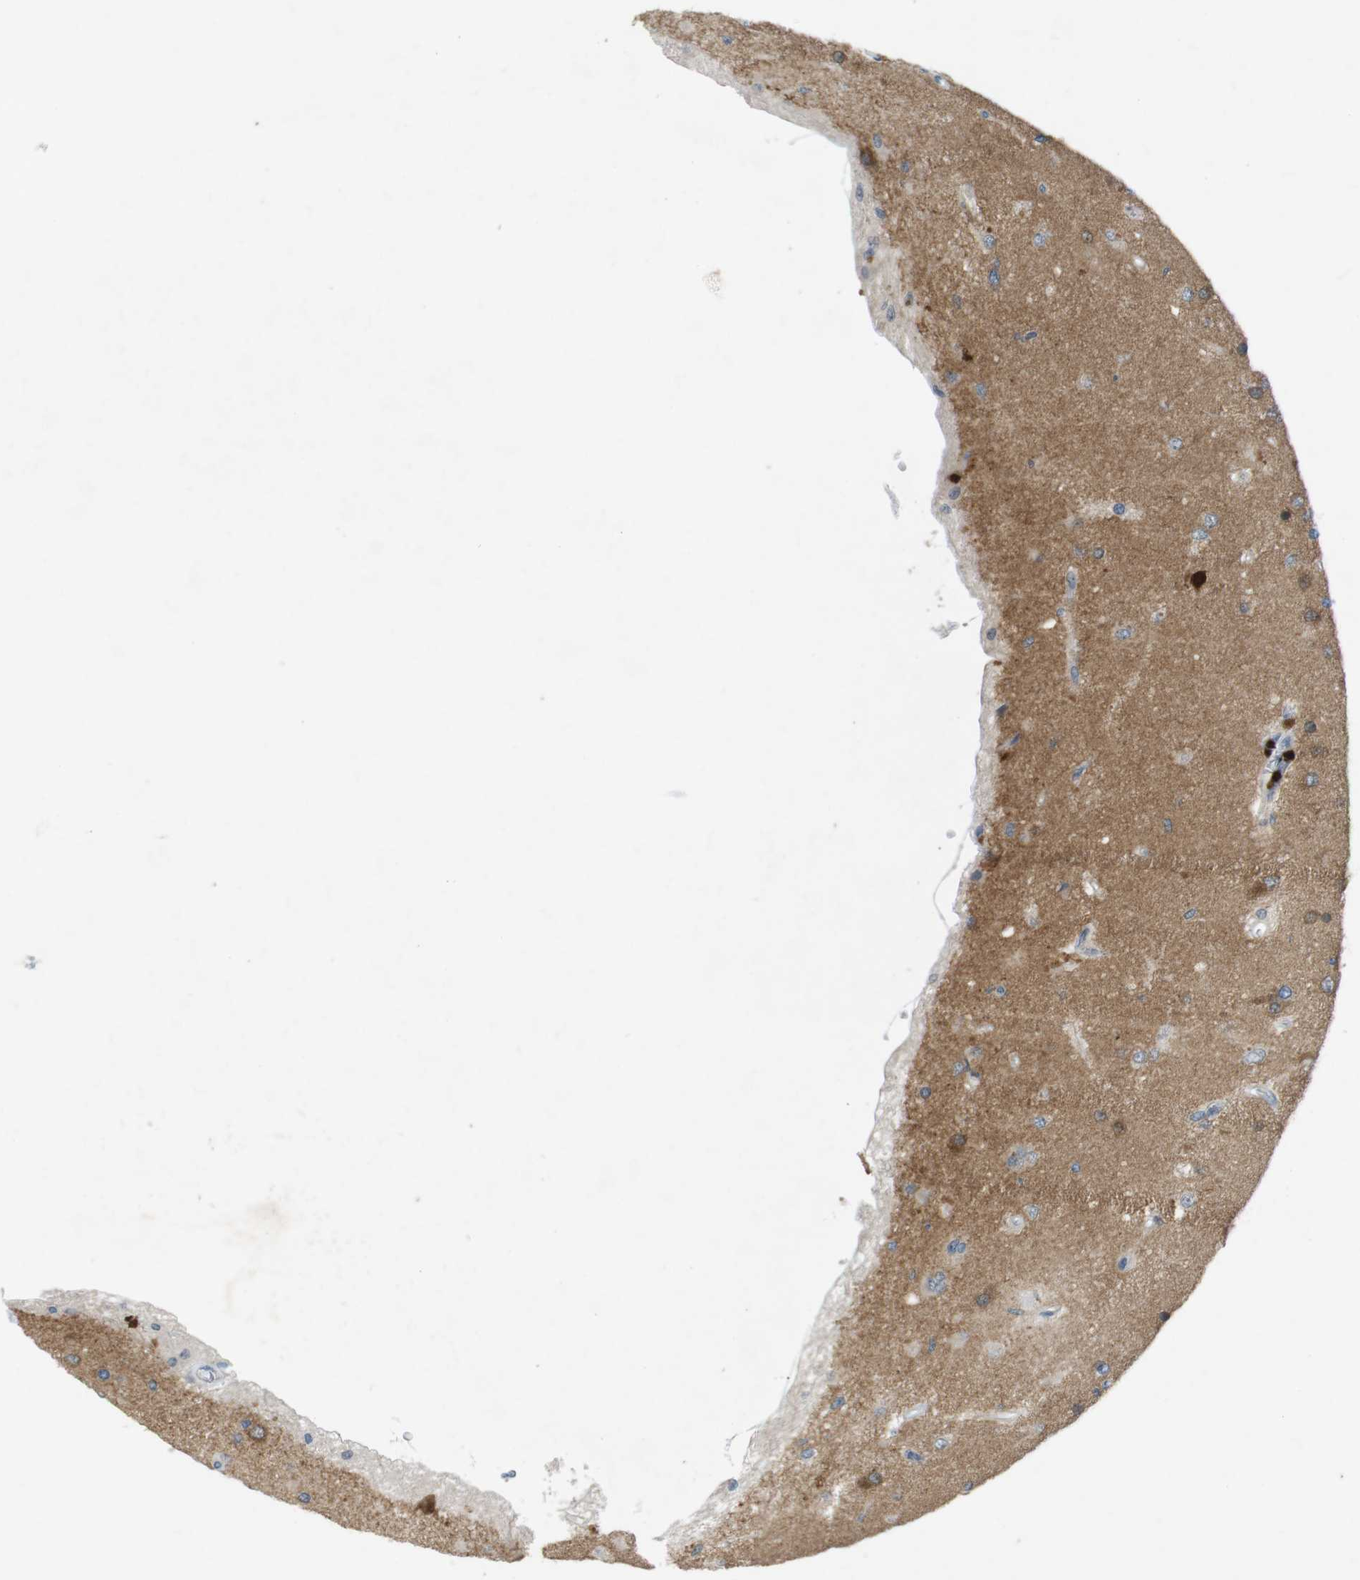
{"staining": {"intensity": "weak", "quantity": "<25%", "location": "cytoplasmic/membranous"}, "tissue": "glioma", "cell_type": "Tumor cells", "image_type": "cancer", "snomed": [{"axis": "morphology", "description": "Normal tissue, NOS"}, {"axis": "morphology", "description": "Glioma, malignant, High grade"}, {"axis": "topography", "description": "Cerebral cortex"}], "caption": "DAB (3,3'-diaminobenzidine) immunohistochemical staining of high-grade glioma (malignant) reveals no significant positivity in tumor cells.", "gene": "RTN3", "patient": {"sex": "male", "age": 77}}